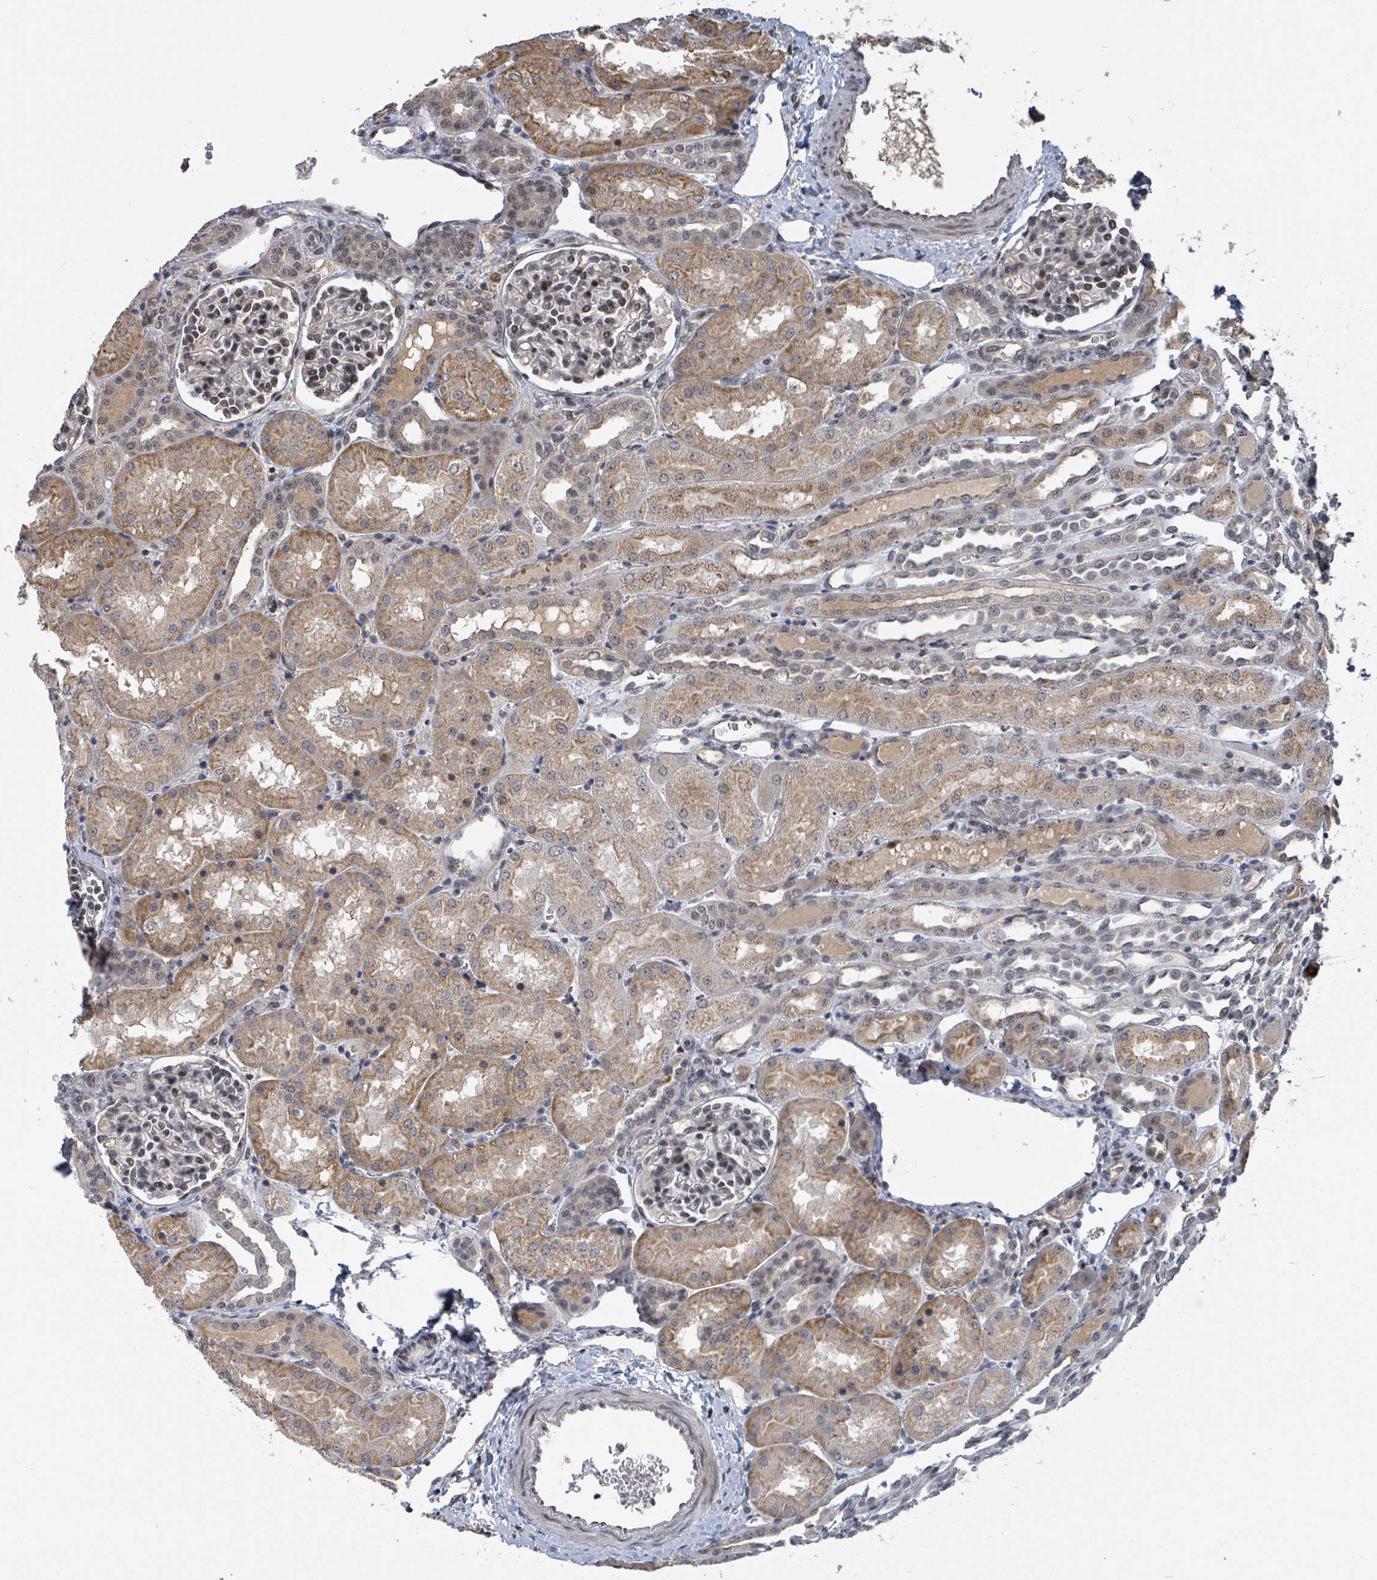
{"staining": {"intensity": "moderate", "quantity": "25%-75%", "location": "nuclear"}, "tissue": "kidney", "cell_type": "Cells in glomeruli", "image_type": "normal", "snomed": [{"axis": "morphology", "description": "Normal tissue, NOS"}, {"axis": "topography", "description": "Kidney"}], "caption": "Protein analysis of normal kidney exhibits moderate nuclear expression in approximately 25%-75% of cells in glomeruli. The staining is performed using DAB brown chromogen to label protein expression. The nuclei are counter-stained blue using hematoxylin.", "gene": "ZBTB14", "patient": {"sex": "male", "age": 1}}